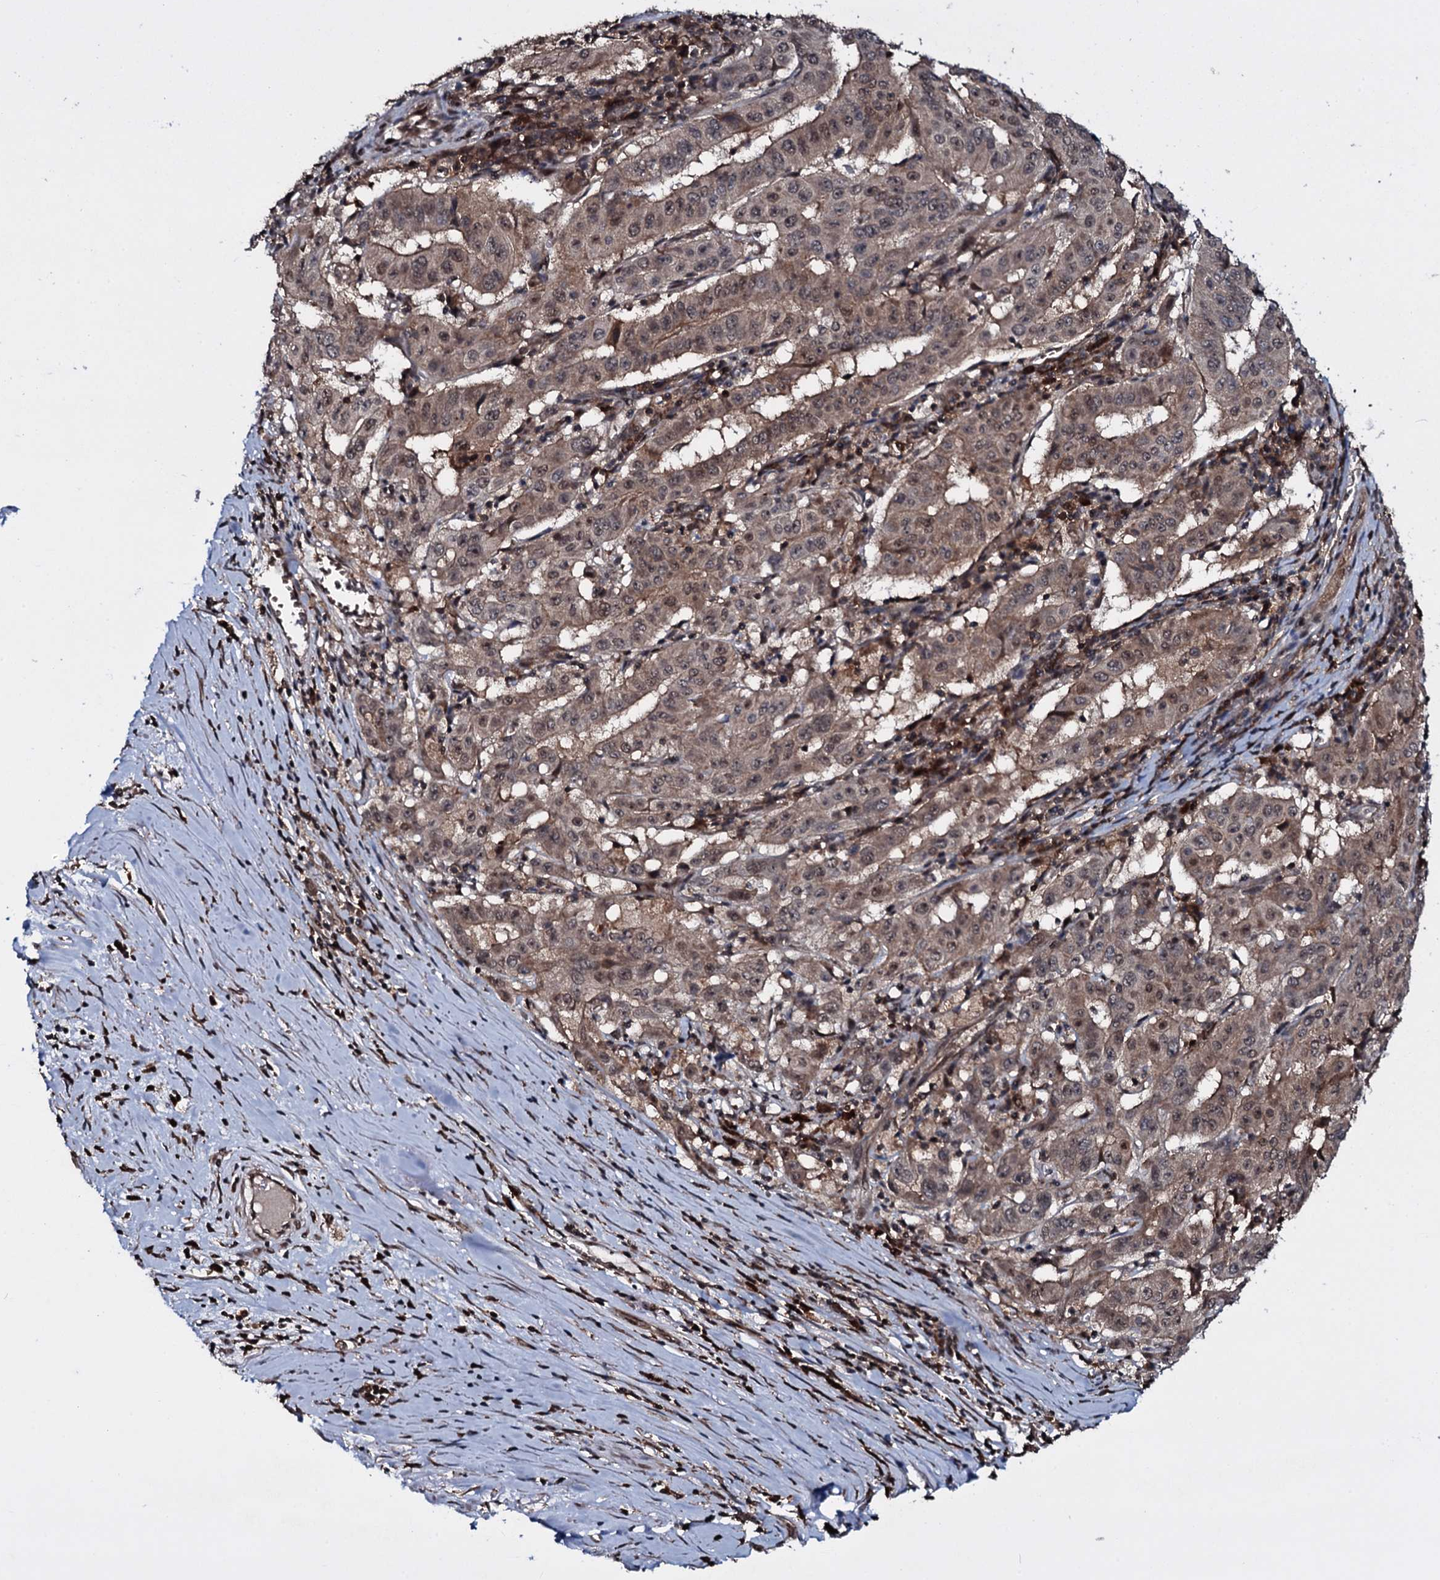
{"staining": {"intensity": "moderate", "quantity": "25%-75%", "location": "nuclear"}, "tissue": "pancreatic cancer", "cell_type": "Tumor cells", "image_type": "cancer", "snomed": [{"axis": "morphology", "description": "Adenocarcinoma, NOS"}, {"axis": "topography", "description": "Pancreas"}], "caption": "Immunohistochemistry histopathology image of human adenocarcinoma (pancreatic) stained for a protein (brown), which shows medium levels of moderate nuclear positivity in approximately 25%-75% of tumor cells.", "gene": "HDDC3", "patient": {"sex": "male", "age": 63}}